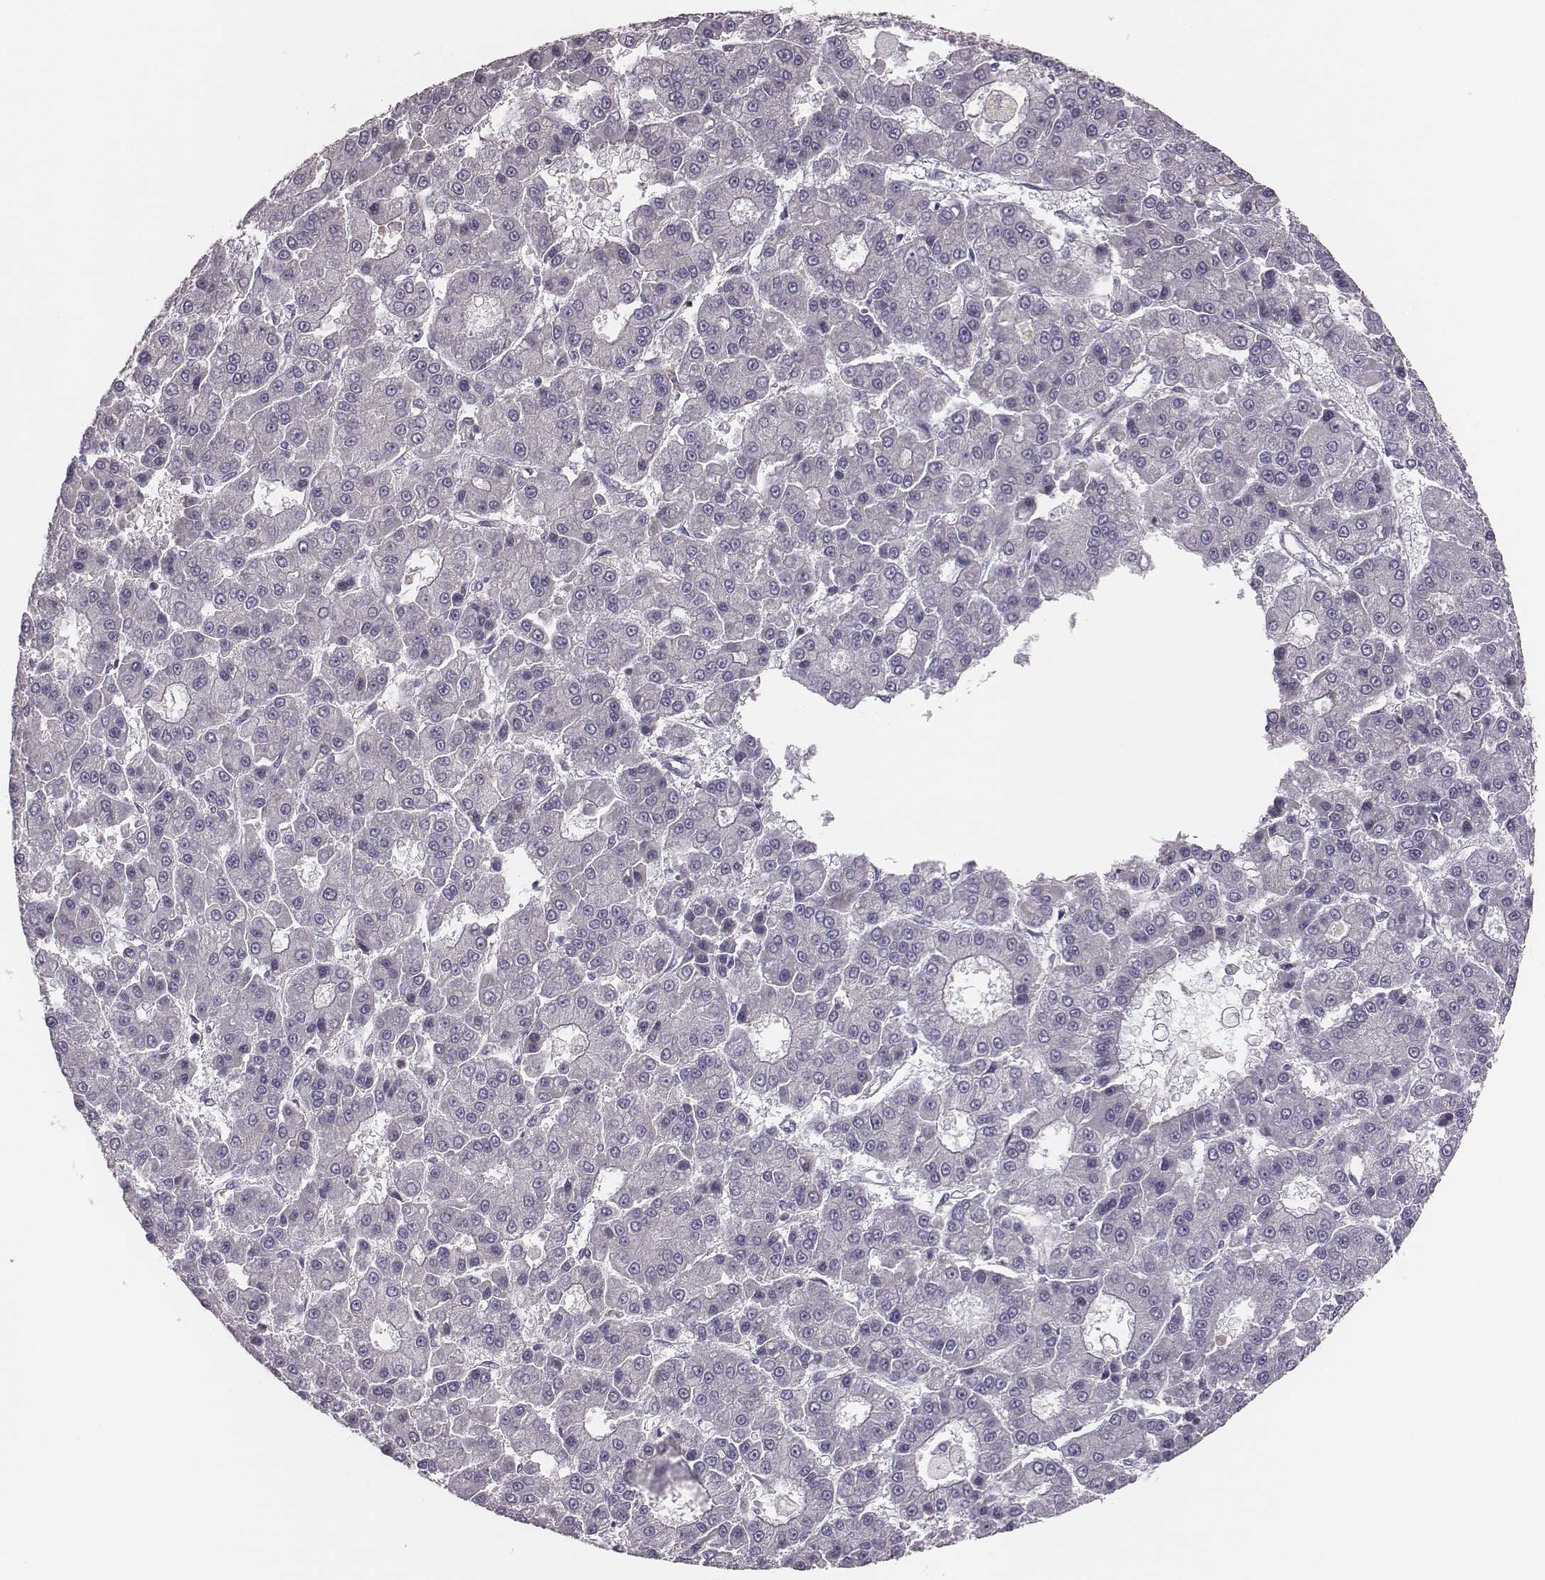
{"staining": {"intensity": "negative", "quantity": "none", "location": "none"}, "tissue": "liver cancer", "cell_type": "Tumor cells", "image_type": "cancer", "snomed": [{"axis": "morphology", "description": "Carcinoma, Hepatocellular, NOS"}, {"axis": "topography", "description": "Liver"}], "caption": "Hepatocellular carcinoma (liver) was stained to show a protein in brown. There is no significant expression in tumor cells. (DAB (3,3'-diaminobenzidine) immunohistochemistry visualized using brightfield microscopy, high magnification).", "gene": "CAD", "patient": {"sex": "male", "age": 70}}